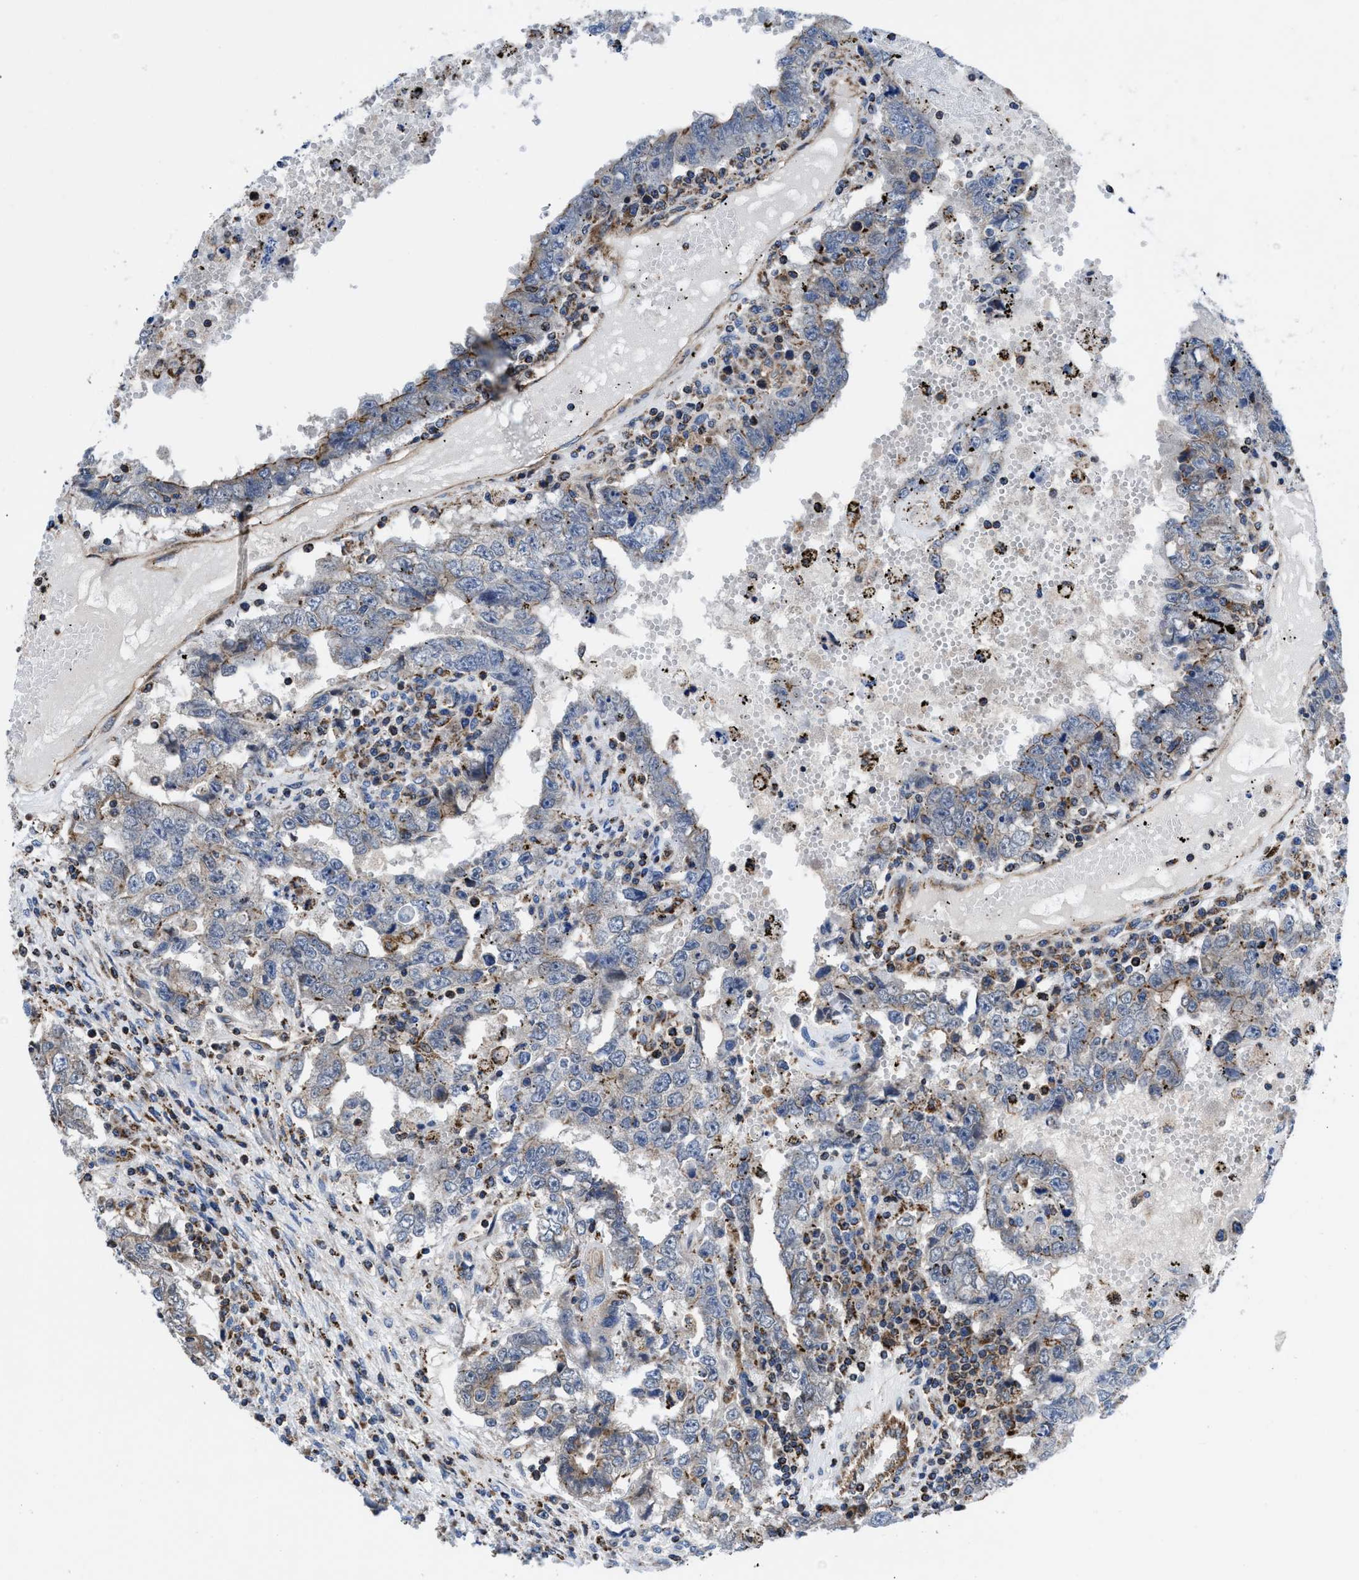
{"staining": {"intensity": "weak", "quantity": "<25%", "location": "cytoplasmic/membranous"}, "tissue": "testis cancer", "cell_type": "Tumor cells", "image_type": "cancer", "snomed": [{"axis": "morphology", "description": "Carcinoma, Embryonal, NOS"}, {"axis": "topography", "description": "Testis"}], "caption": "This micrograph is of testis cancer stained with immunohistochemistry (IHC) to label a protein in brown with the nuclei are counter-stained blue. There is no positivity in tumor cells.", "gene": "PRR15L", "patient": {"sex": "male", "age": 26}}